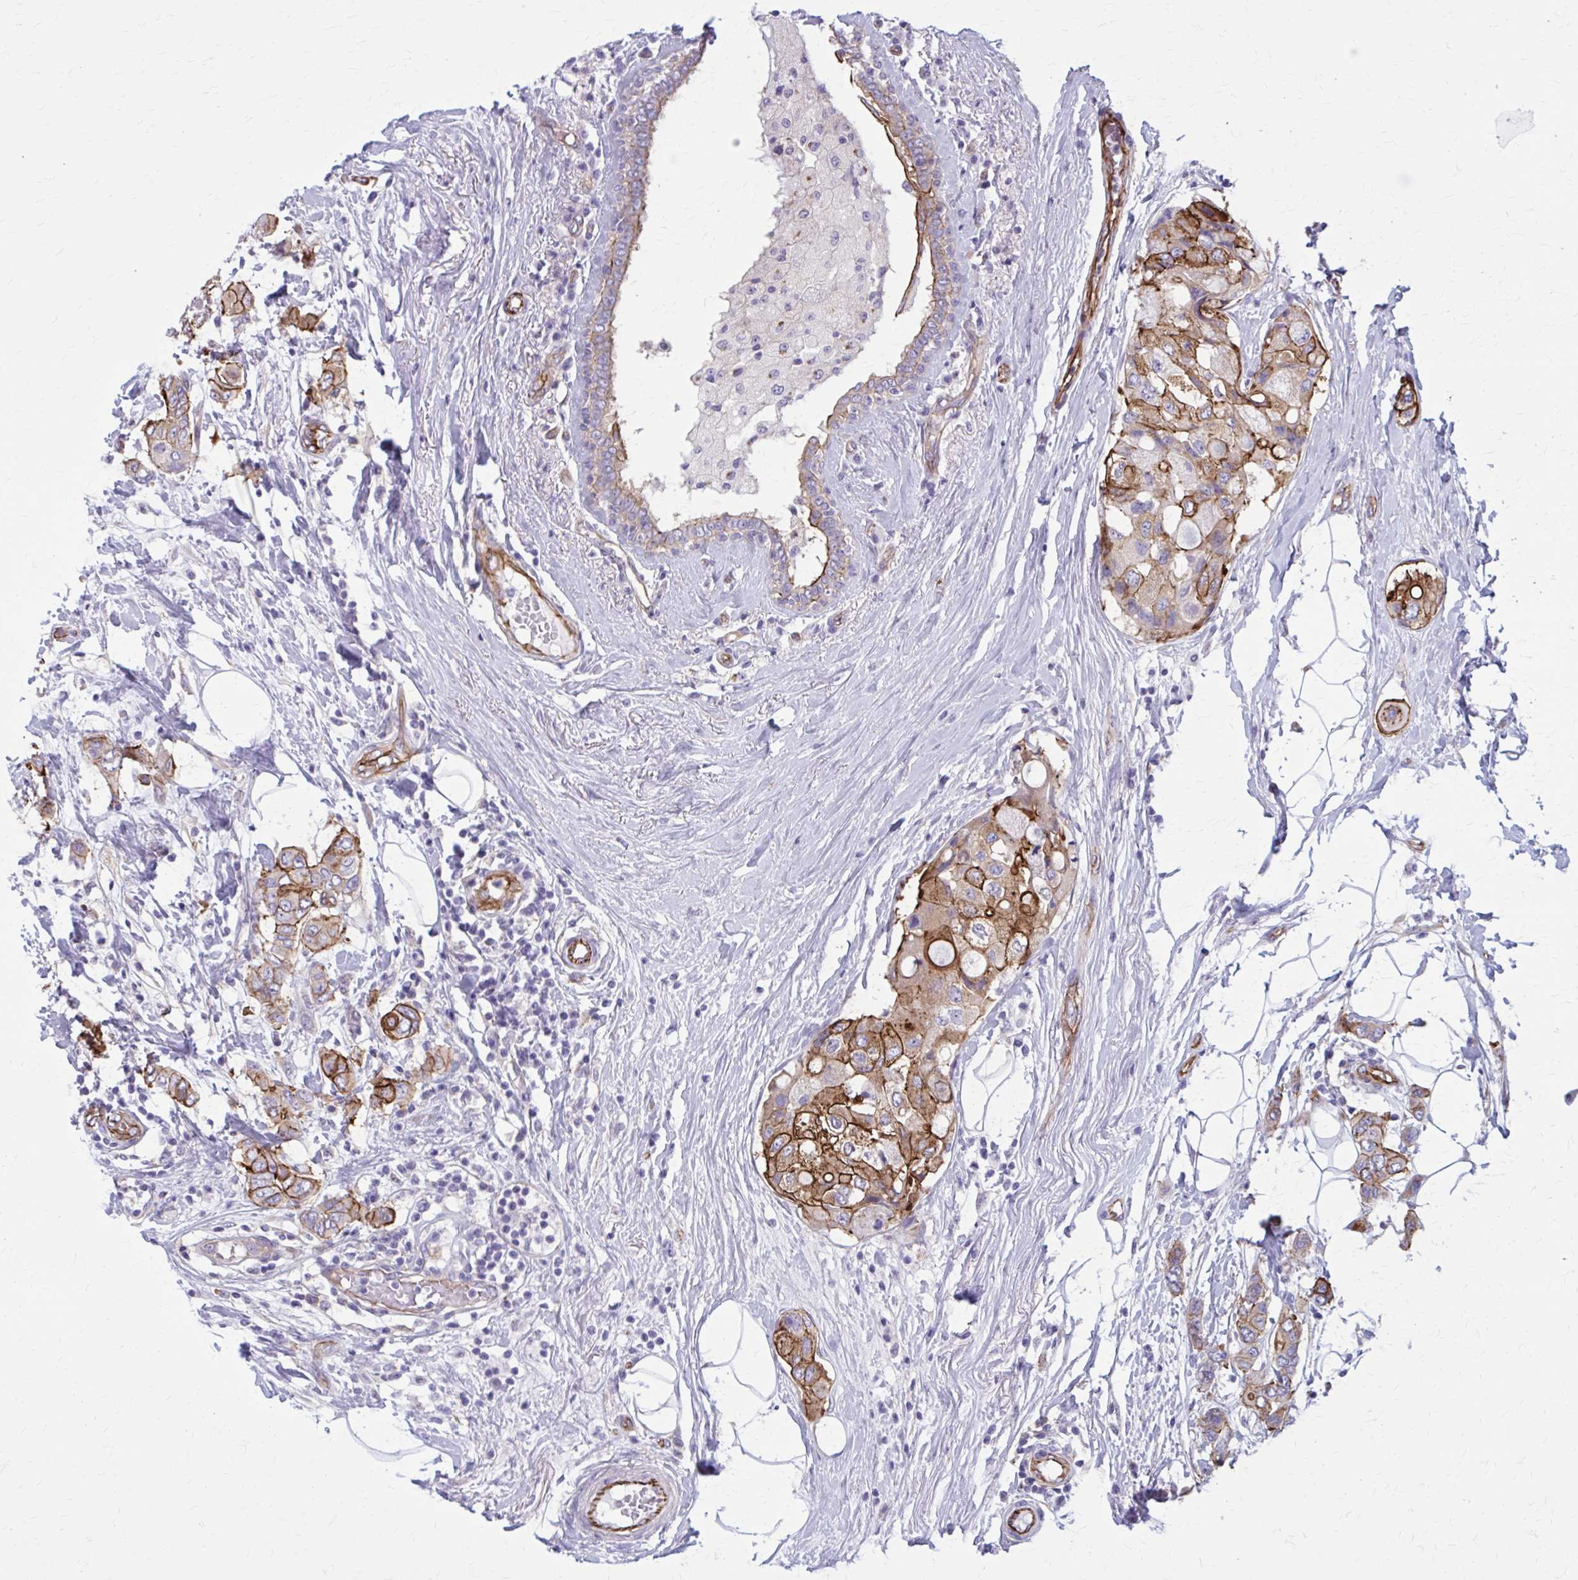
{"staining": {"intensity": "strong", "quantity": ">75%", "location": "cytoplasmic/membranous"}, "tissue": "breast cancer", "cell_type": "Tumor cells", "image_type": "cancer", "snomed": [{"axis": "morphology", "description": "Lobular carcinoma"}, {"axis": "topography", "description": "Breast"}], "caption": "Strong cytoplasmic/membranous expression is present in approximately >75% of tumor cells in breast lobular carcinoma.", "gene": "ZDHHC7", "patient": {"sex": "female", "age": 51}}